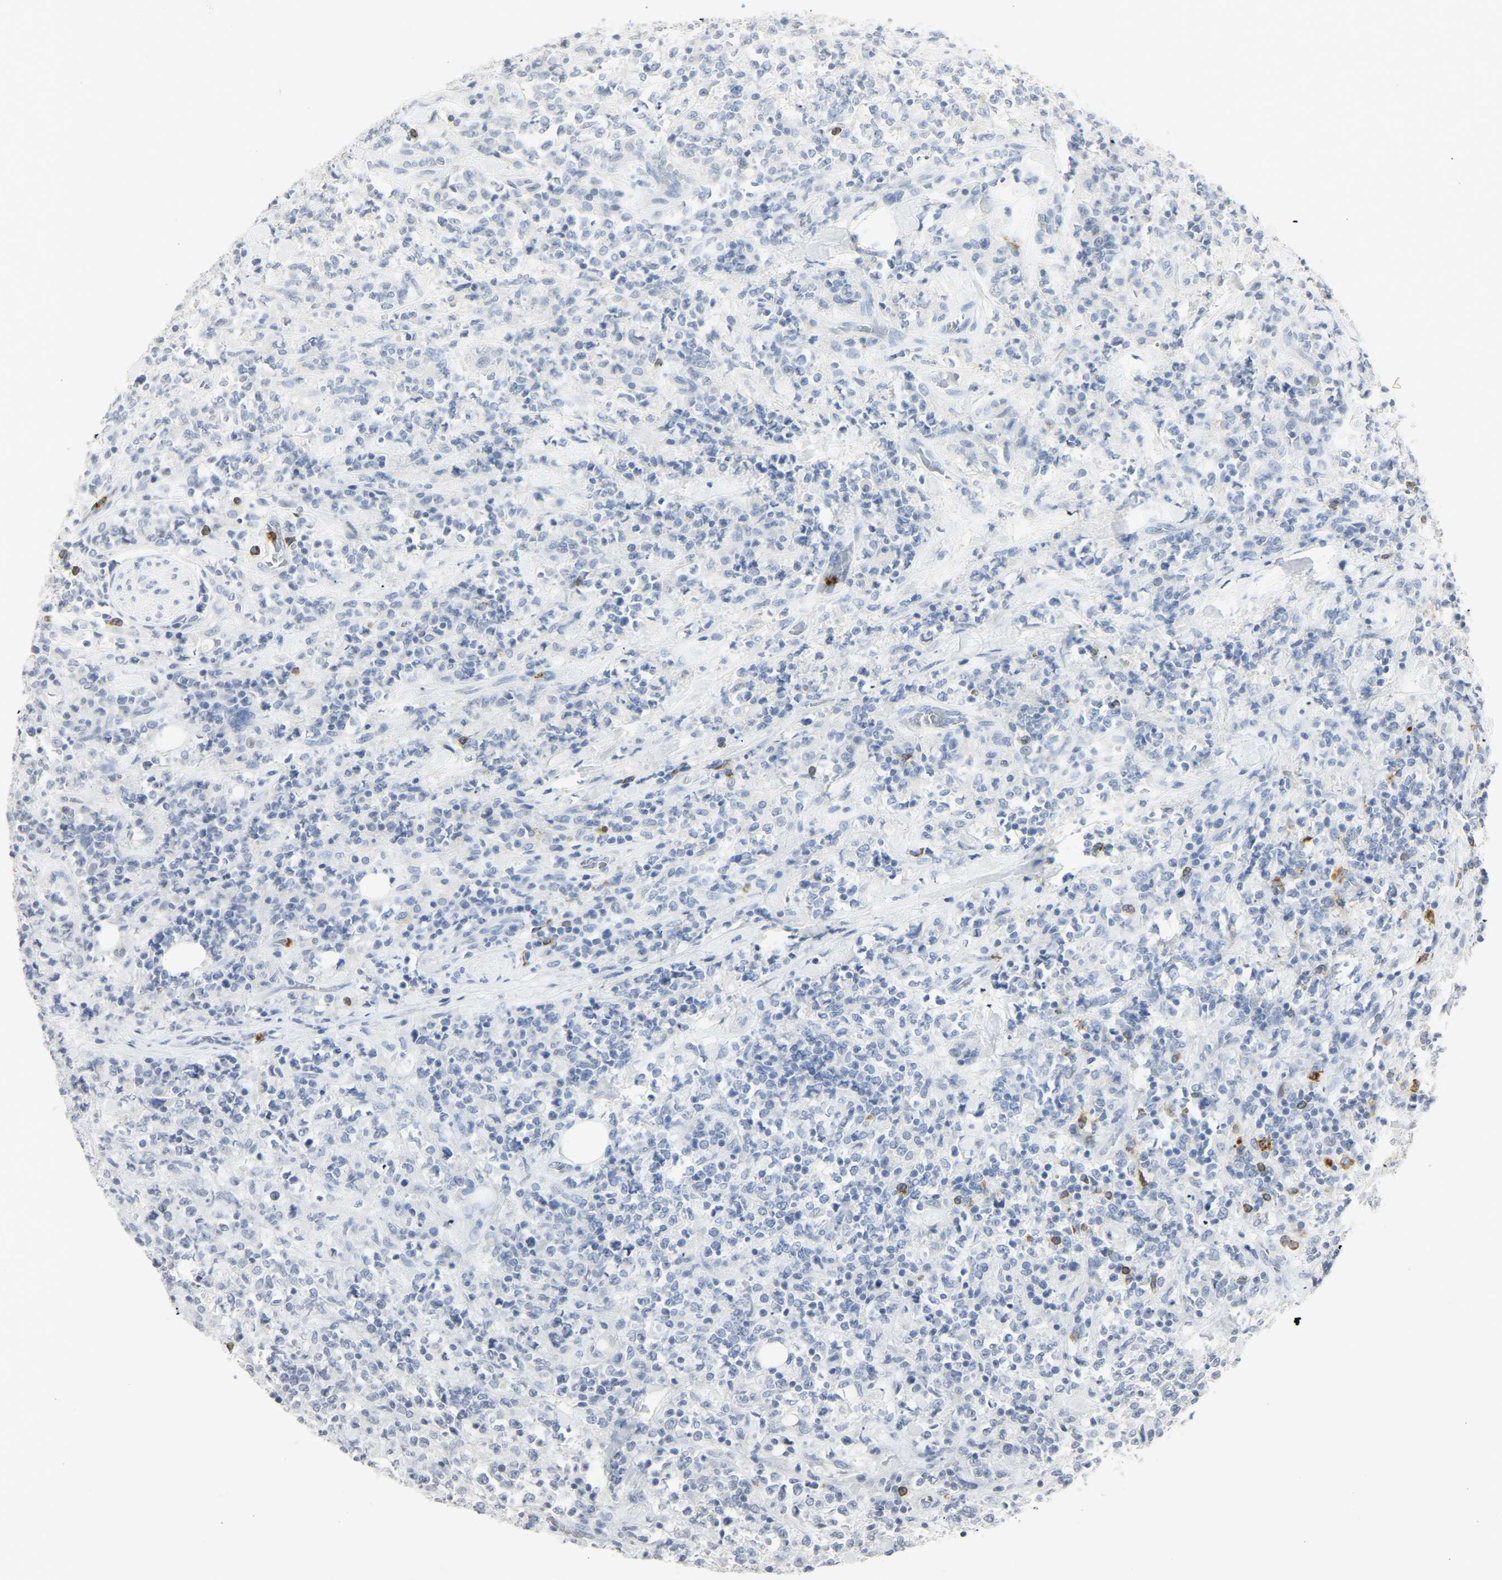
{"staining": {"intensity": "negative", "quantity": "none", "location": "none"}, "tissue": "lymphoma", "cell_type": "Tumor cells", "image_type": "cancer", "snomed": [{"axis": "morphology", "description": "Malignant lymphoma, non-Hodgkin's type, High grade"}, {"axis": "topography", "description": "Soft tissue"}], "caption": "High magnification brightfield microscopy of lymphoma stained with DAB (3,3'-diaminobenzidine) (brown) and counterstained with hematoxylin (blue): tumor cells show no significant staining. (DAB immunohistochemistry, high magnification).", "gene": "CEACAM5", "patient": {"sex": "male", "age": 18}}